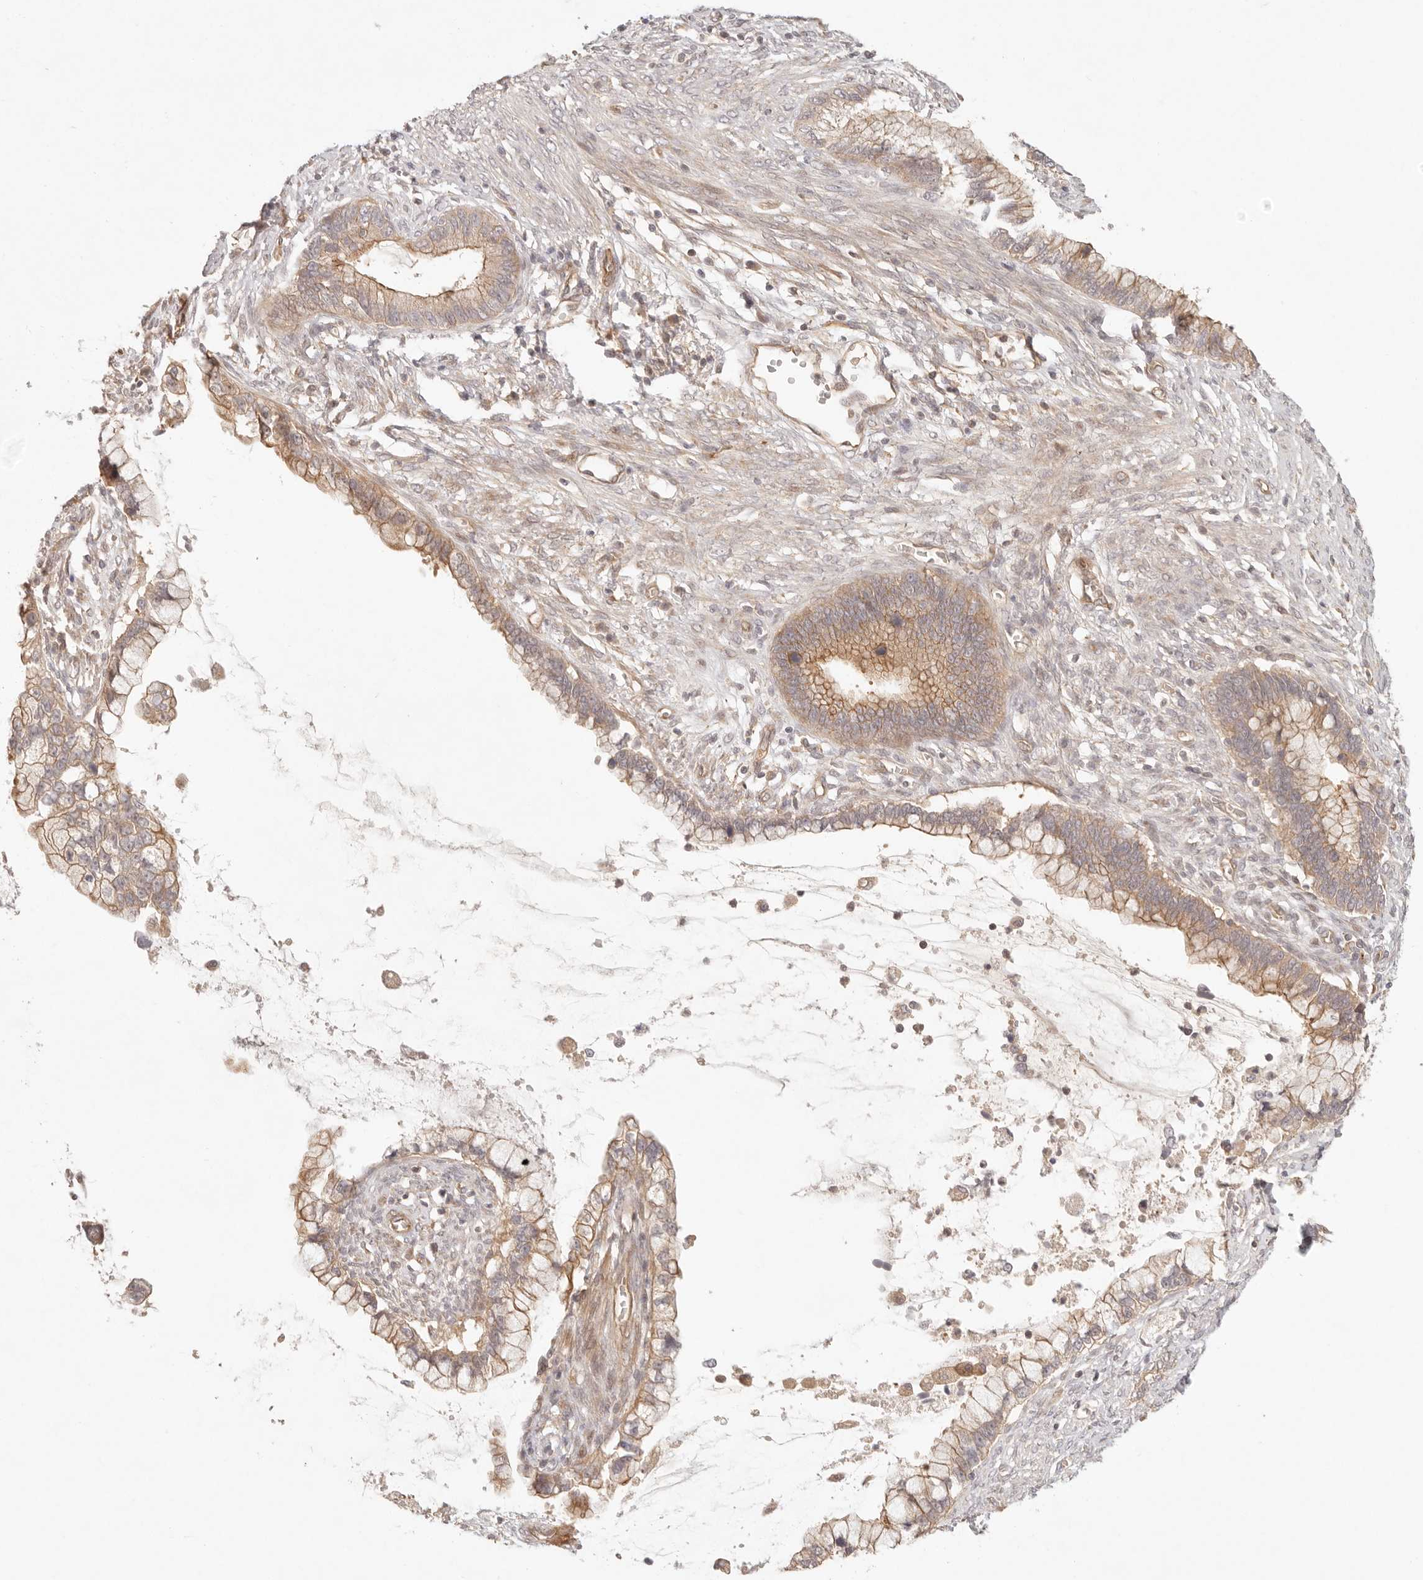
{"staining": {"intensity": "moderate", "quantity": ">75%", "location": "cytoplasmic/membranous"}, "tissue": "cervical cancer", "cell_type": "Tumor cells", "image_type": "cancer", "snomed": [{"axis": "morphology", "description": "Adenocarcinoma, NOS"}, {"axis": "topography", "description": "Cervix"}], "caption": "Immunohistochemical staining of human cervical adenocarcinoma exhibits moderate cytoplasmic/membranous protein staining in about >75% of tumor cells.", "gene": "PPP1R3B", "patient": {"sex": "female", "age": 44}}